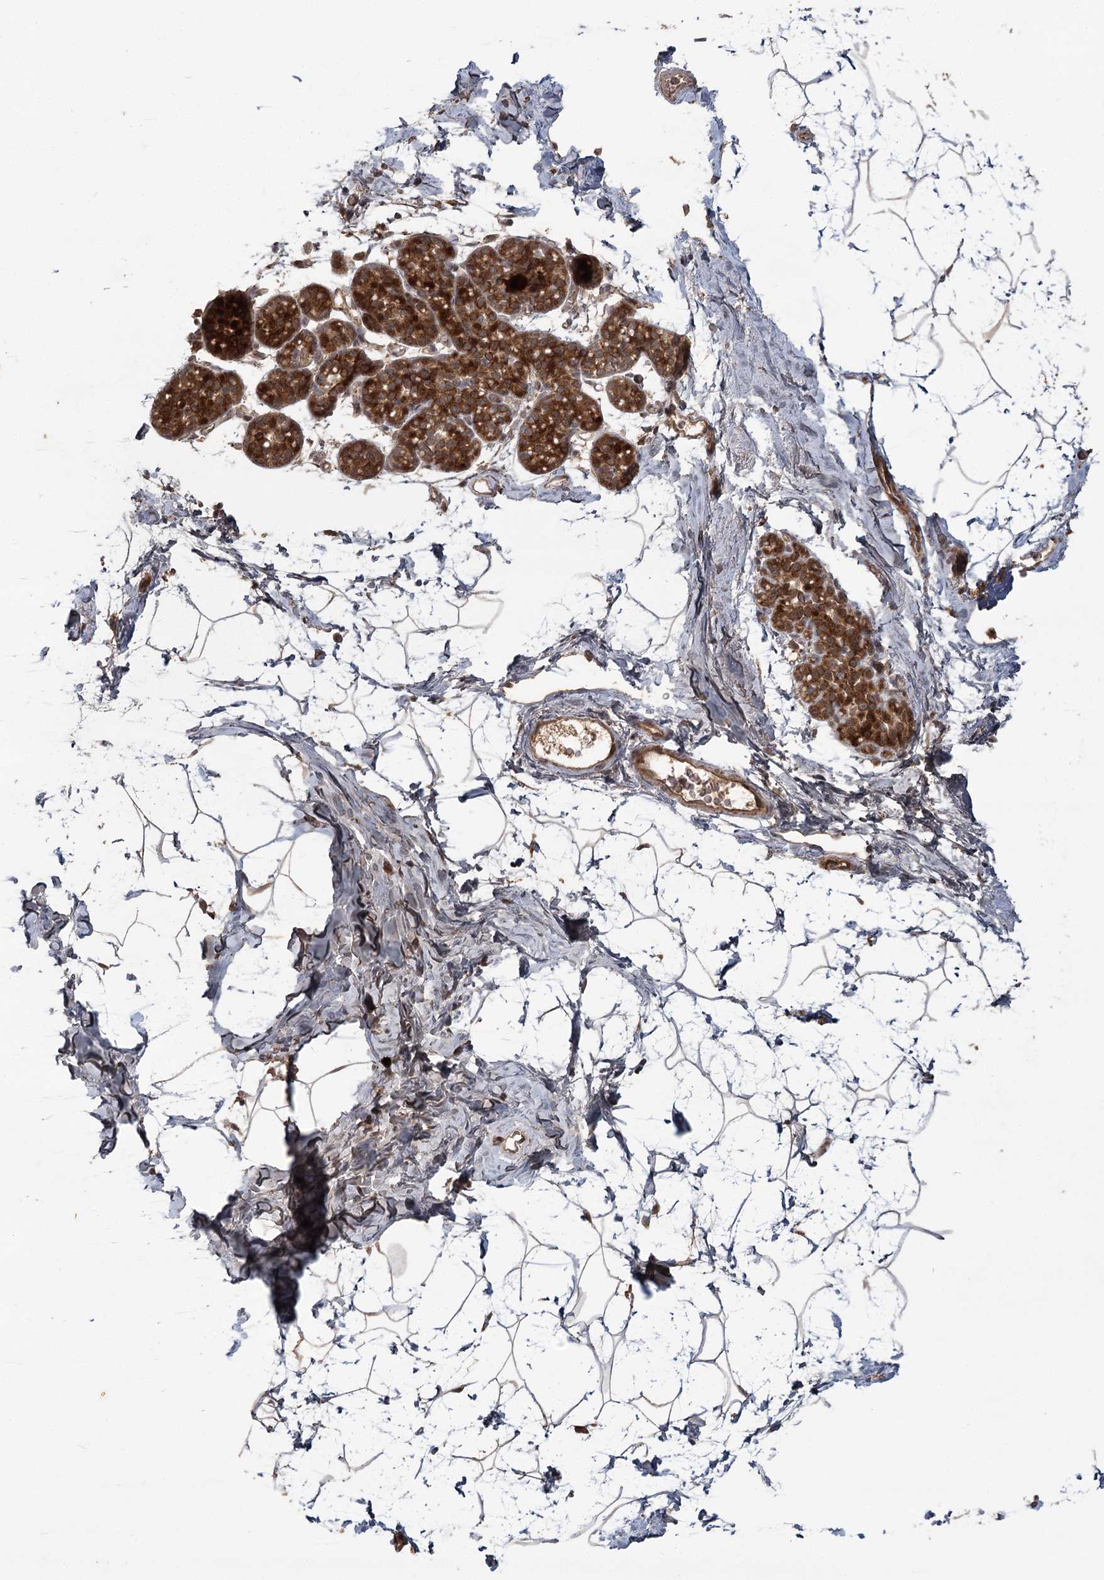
{"staining": {"intensity": "negative", "quantity": "none", "location": "none"}, "tissue": "breast", "cell_type": "Adipocytes", "image_type": "normal", "snomed": [{"axis": "morphology", "description": "Normal tissue, NOS"}, {"axis": "morphology", "description": "Lobular carcinoma"}, {"axis": "topography", "description": "Breast"}], "caption": "Adipocytes show no significant protein expression in unremarkable breast. (Immunohistochemistry, brightfield microscopy, high magnification).", "gene": "OBSL1", "patient": {"sex": "female", "age": 62}}